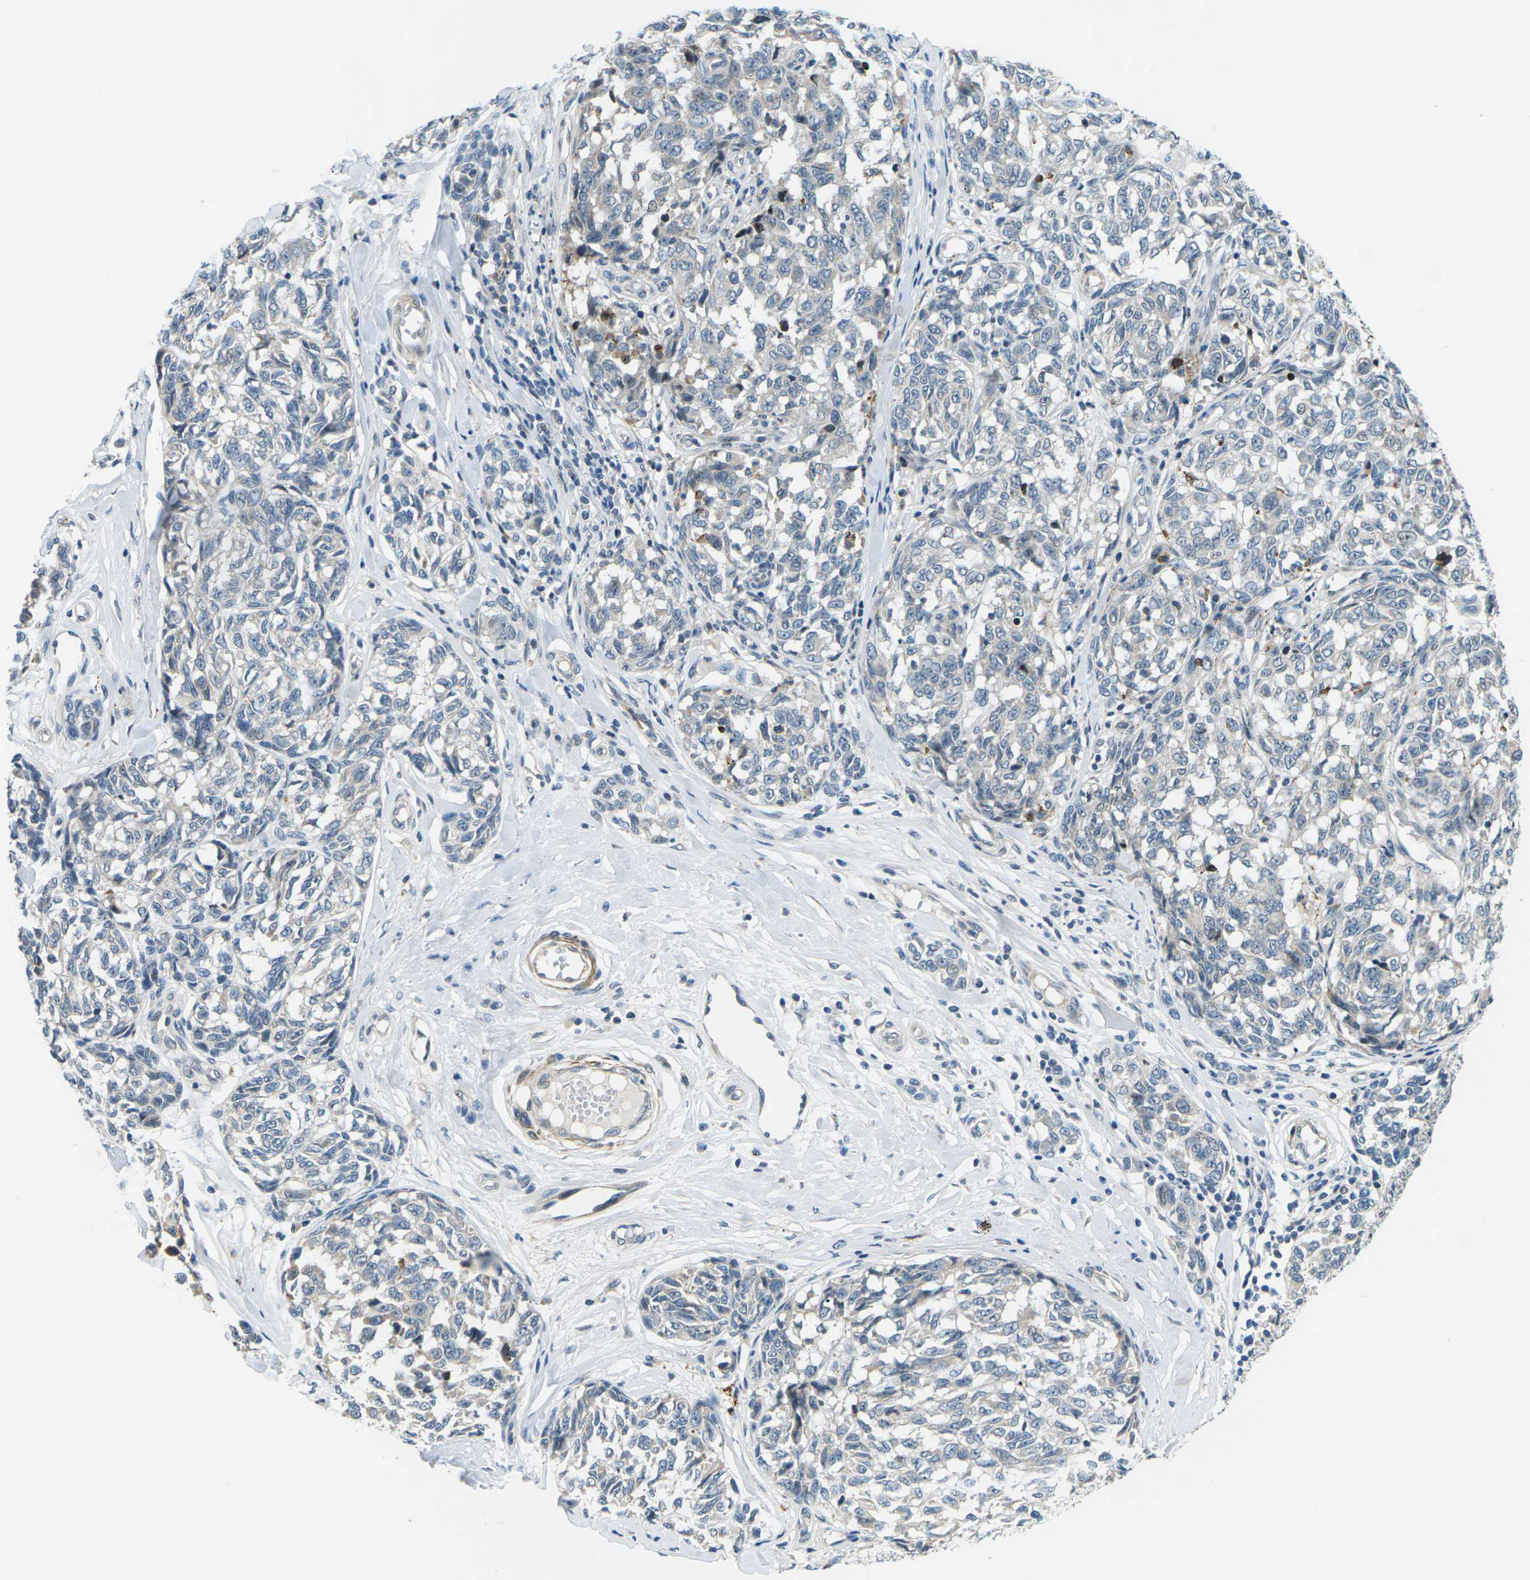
{"staining": {"intensity": "negative", "quantity": "none", "location": "none"}, "tissue": "melanoma", "cell_type": "Tumor cells", "image_type": "cancer", "snomed": [{"axis": "morphology", "description": "Malignant melanoma, NOS"}, {"axis": "topography", "description": "Skin"}], "caption": "A high-resolution micrograph shows immunohistochemistry staining of melanoma, which demonstrates no significant positivity in tumor cells.", "gene": "SLC13A3", "patient": {"sex": "female", "age": 64}}